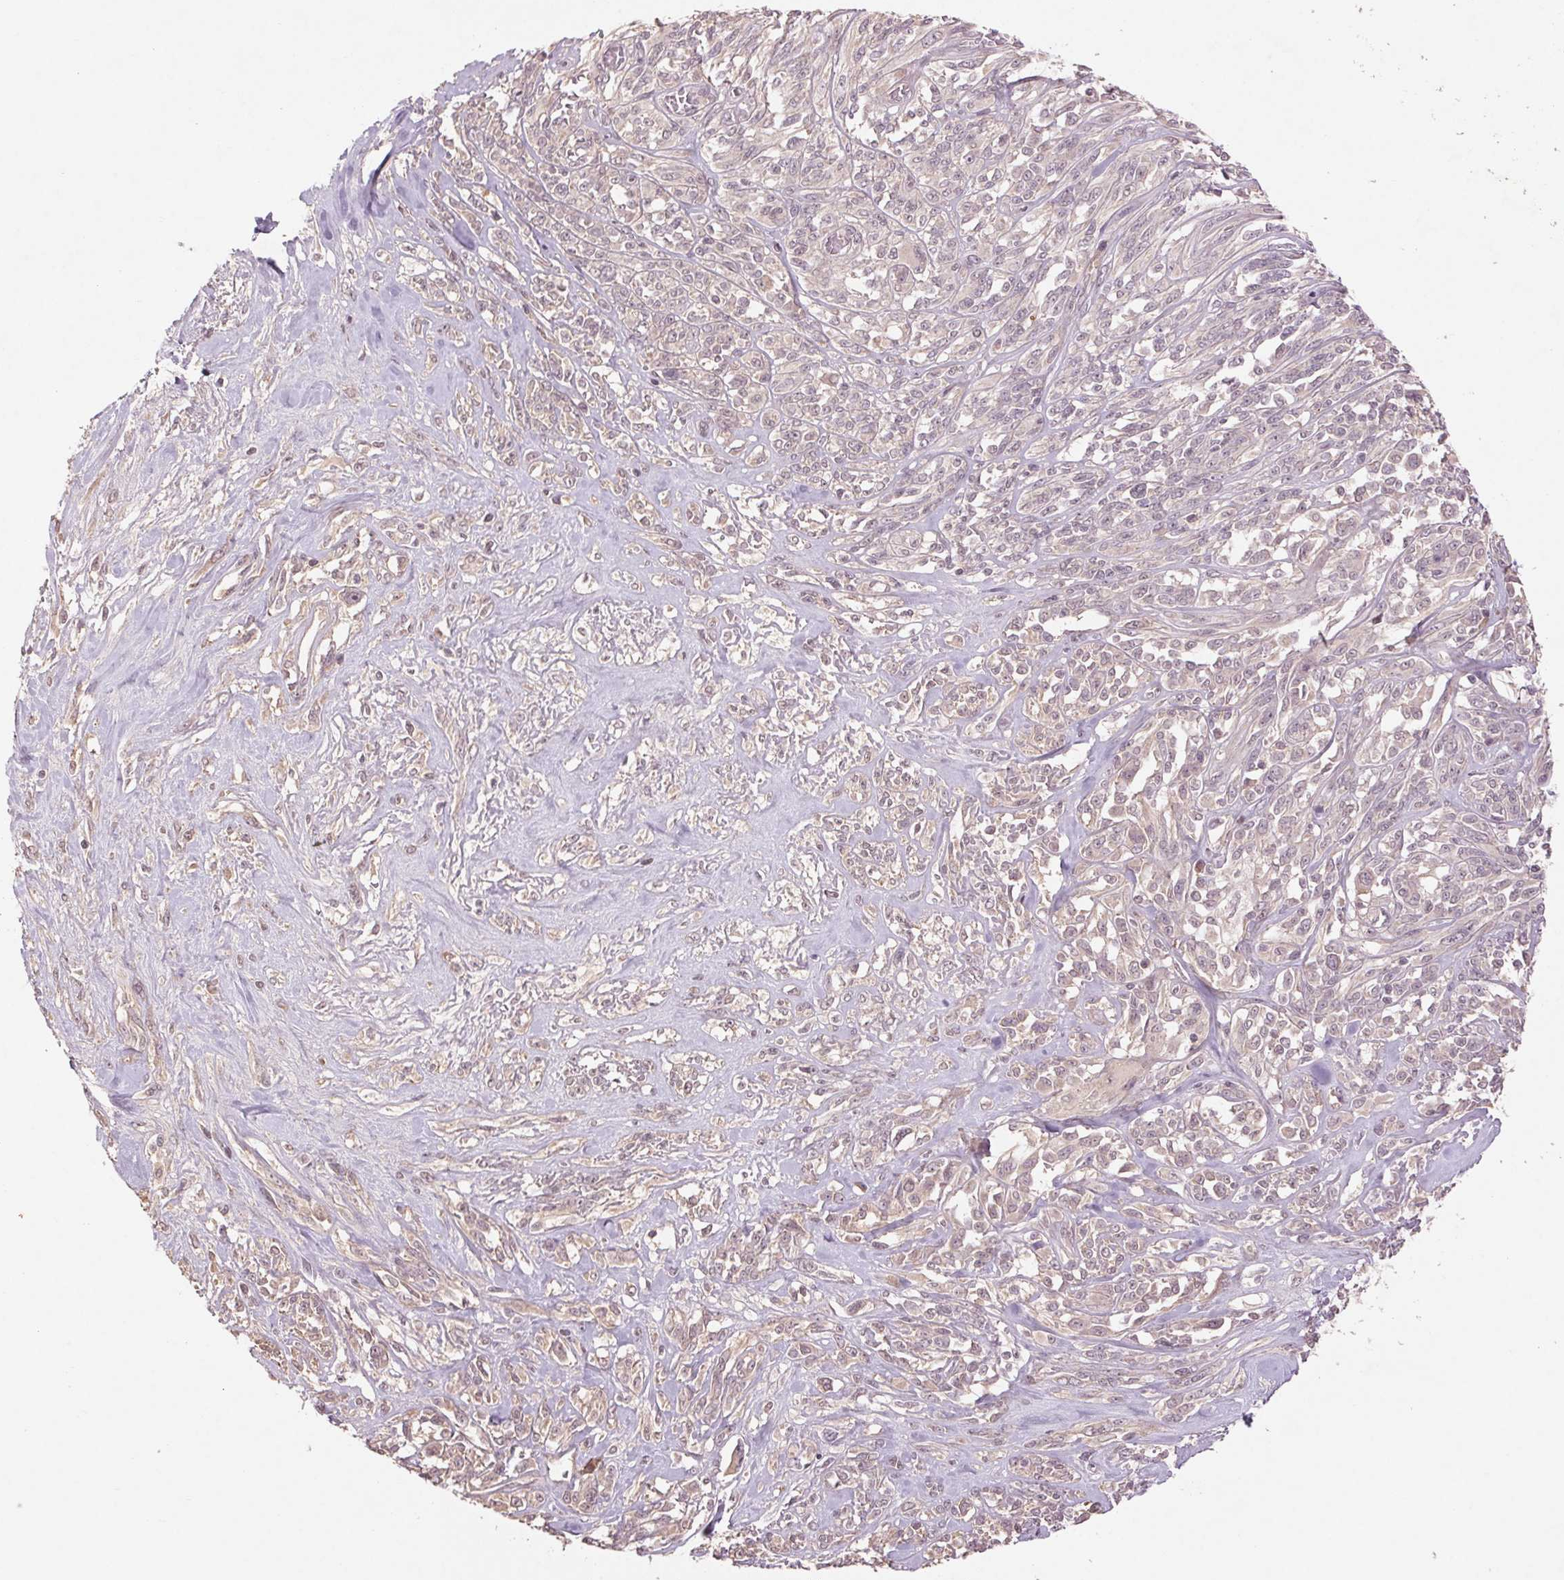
{"staining": {"intensity": "negative", "quantity": "none", "location": "none"}, "tissue": "melanoma", "cell_type": "Tumor cells", "image_type": "cancer", "snomed": [{"axis": "morphology", "description": "Malignant melanoma, NOS"}, {"axis": "topography", "description": "Skin"}], "caption": "Tumor cells show no significant expression in malignant melanoma.", "gene": "SMLR1", "patient": {"sex": "female", "age": 91}}